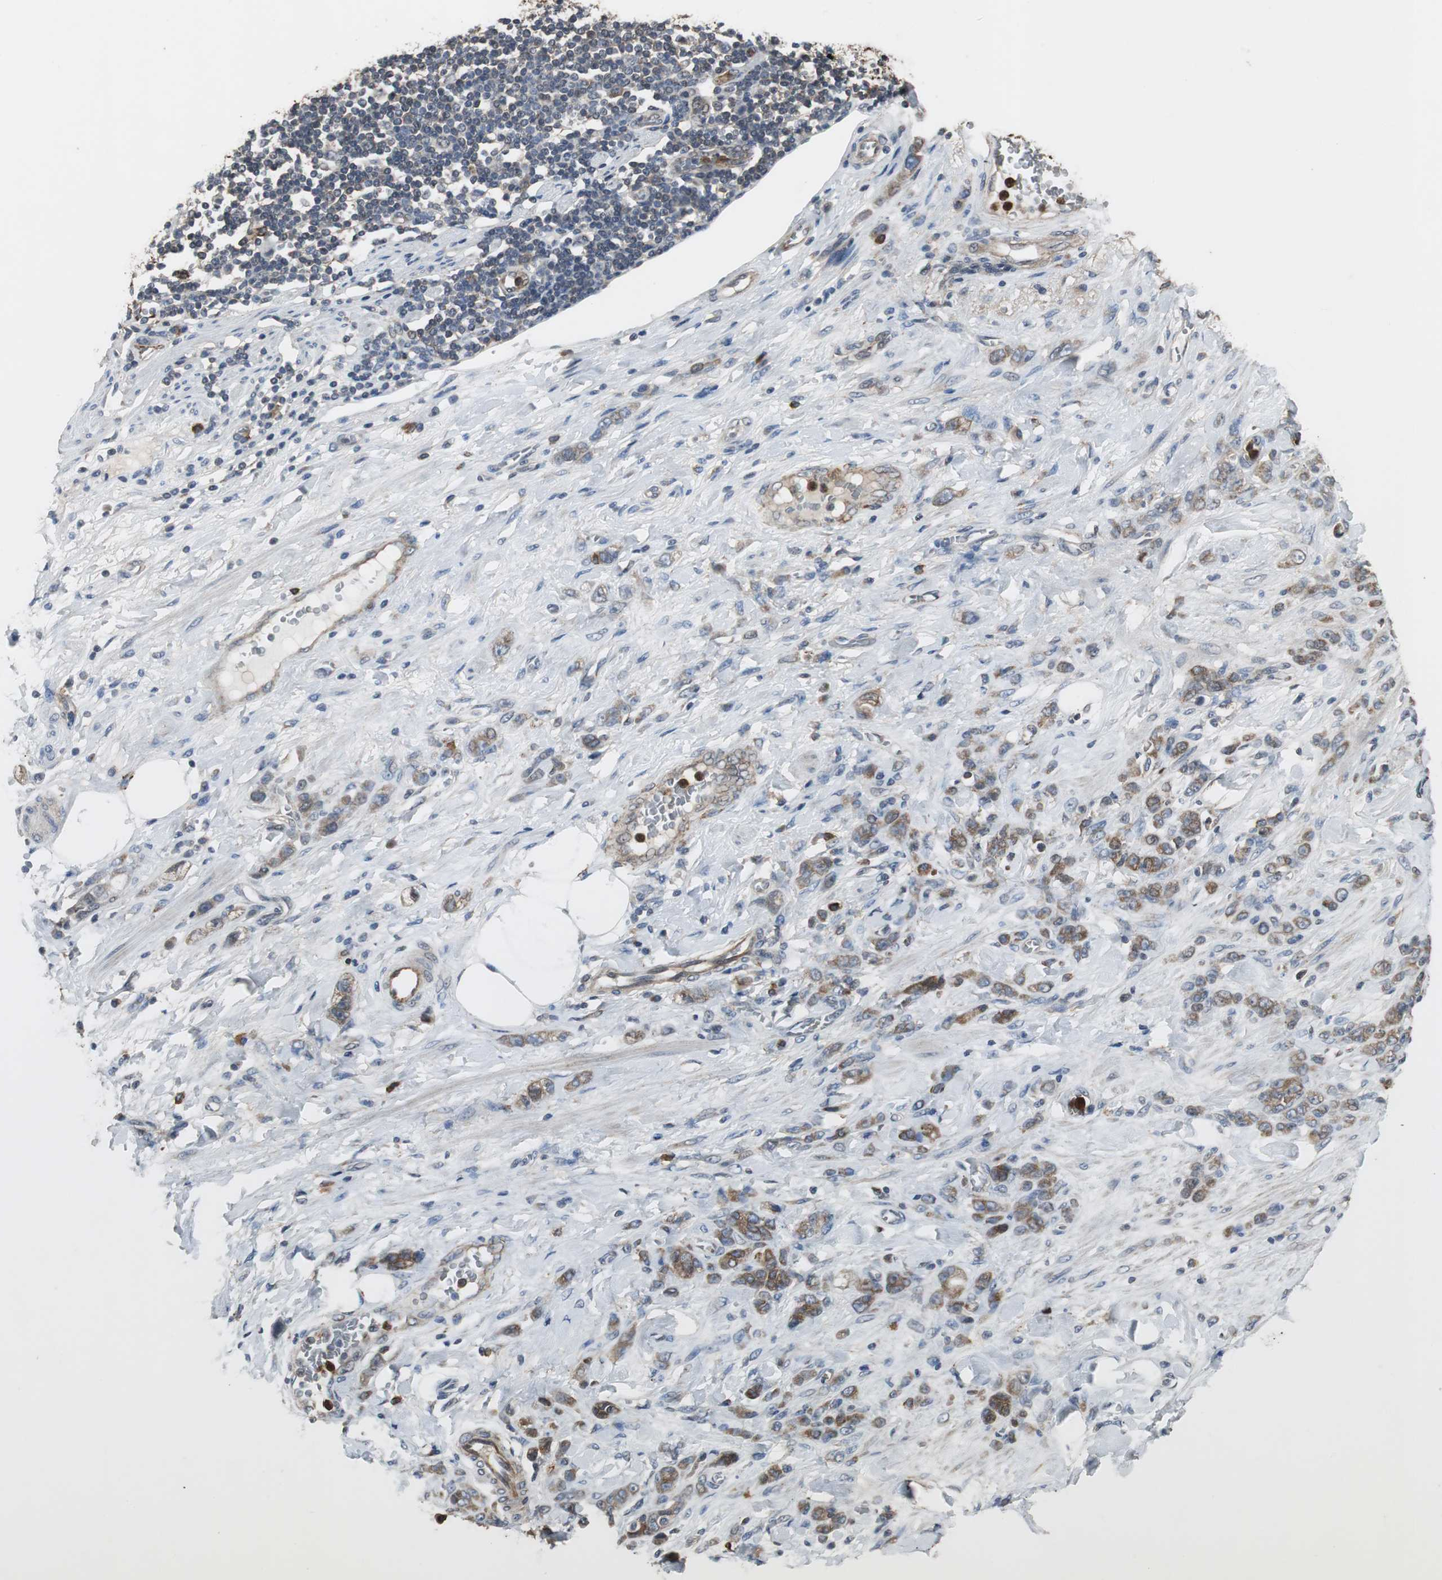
{"staining": {"intensity": "moderate", "quantity": ">75%", "location": "cytoplasmic/membranous"}, "tissue": "stomach cancer", "cell_type": "Tumor cells", "image_type": "cancer", "snomed": [{"axis": "morphology", "description": "Adenocarcinoma, NOS"}, {"axis": "topography", "description": "Stomach"}], "caption": "This is a photomicrograph of immunohistochemistry (IHC) staining of stomach cancer (adenocarcinoma), which shows moderate staining in the cytoplasmic/membranous of tumor cells.", "gene": "JTB", "patient": {"sex": "male", "age": 82}}